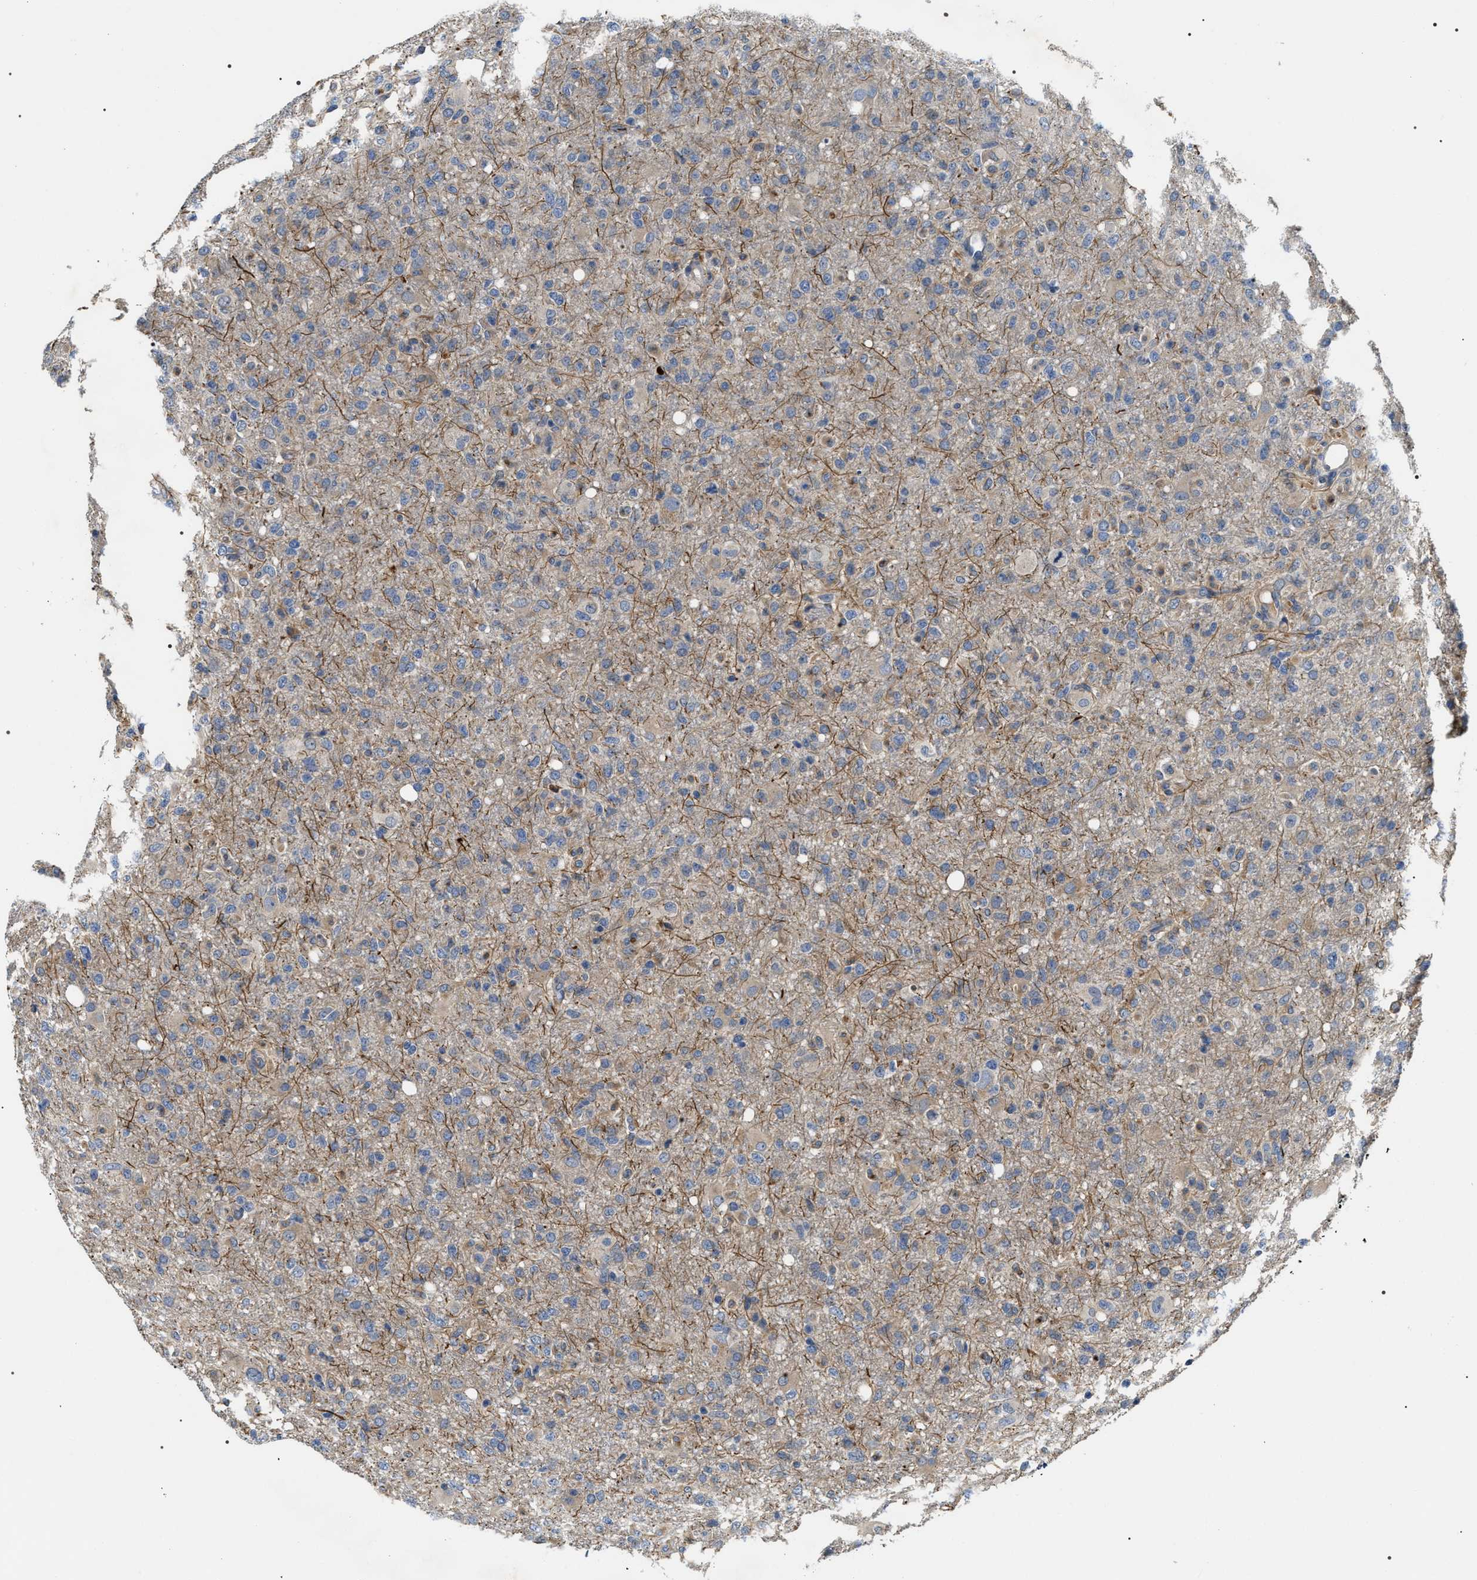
{"staining": {"intensity": "negative", "quantity": "none", "location": "none"}, "tissue": "glioma", "cell_type": "Tumor cells", "image_type": "cancer", "snomed": [{"axis": "morphology", "description": "Glioma, malignant, High grade"}, {"axis": "topography", "description": "Brain"}], "caption": "Human high-grade glioma (malignant) stained for a protein using immunohistochemistry exhibits no positivity in tumor cells.", "gene": "IFT81", "patient": {"sex": "male", "age": 77}}